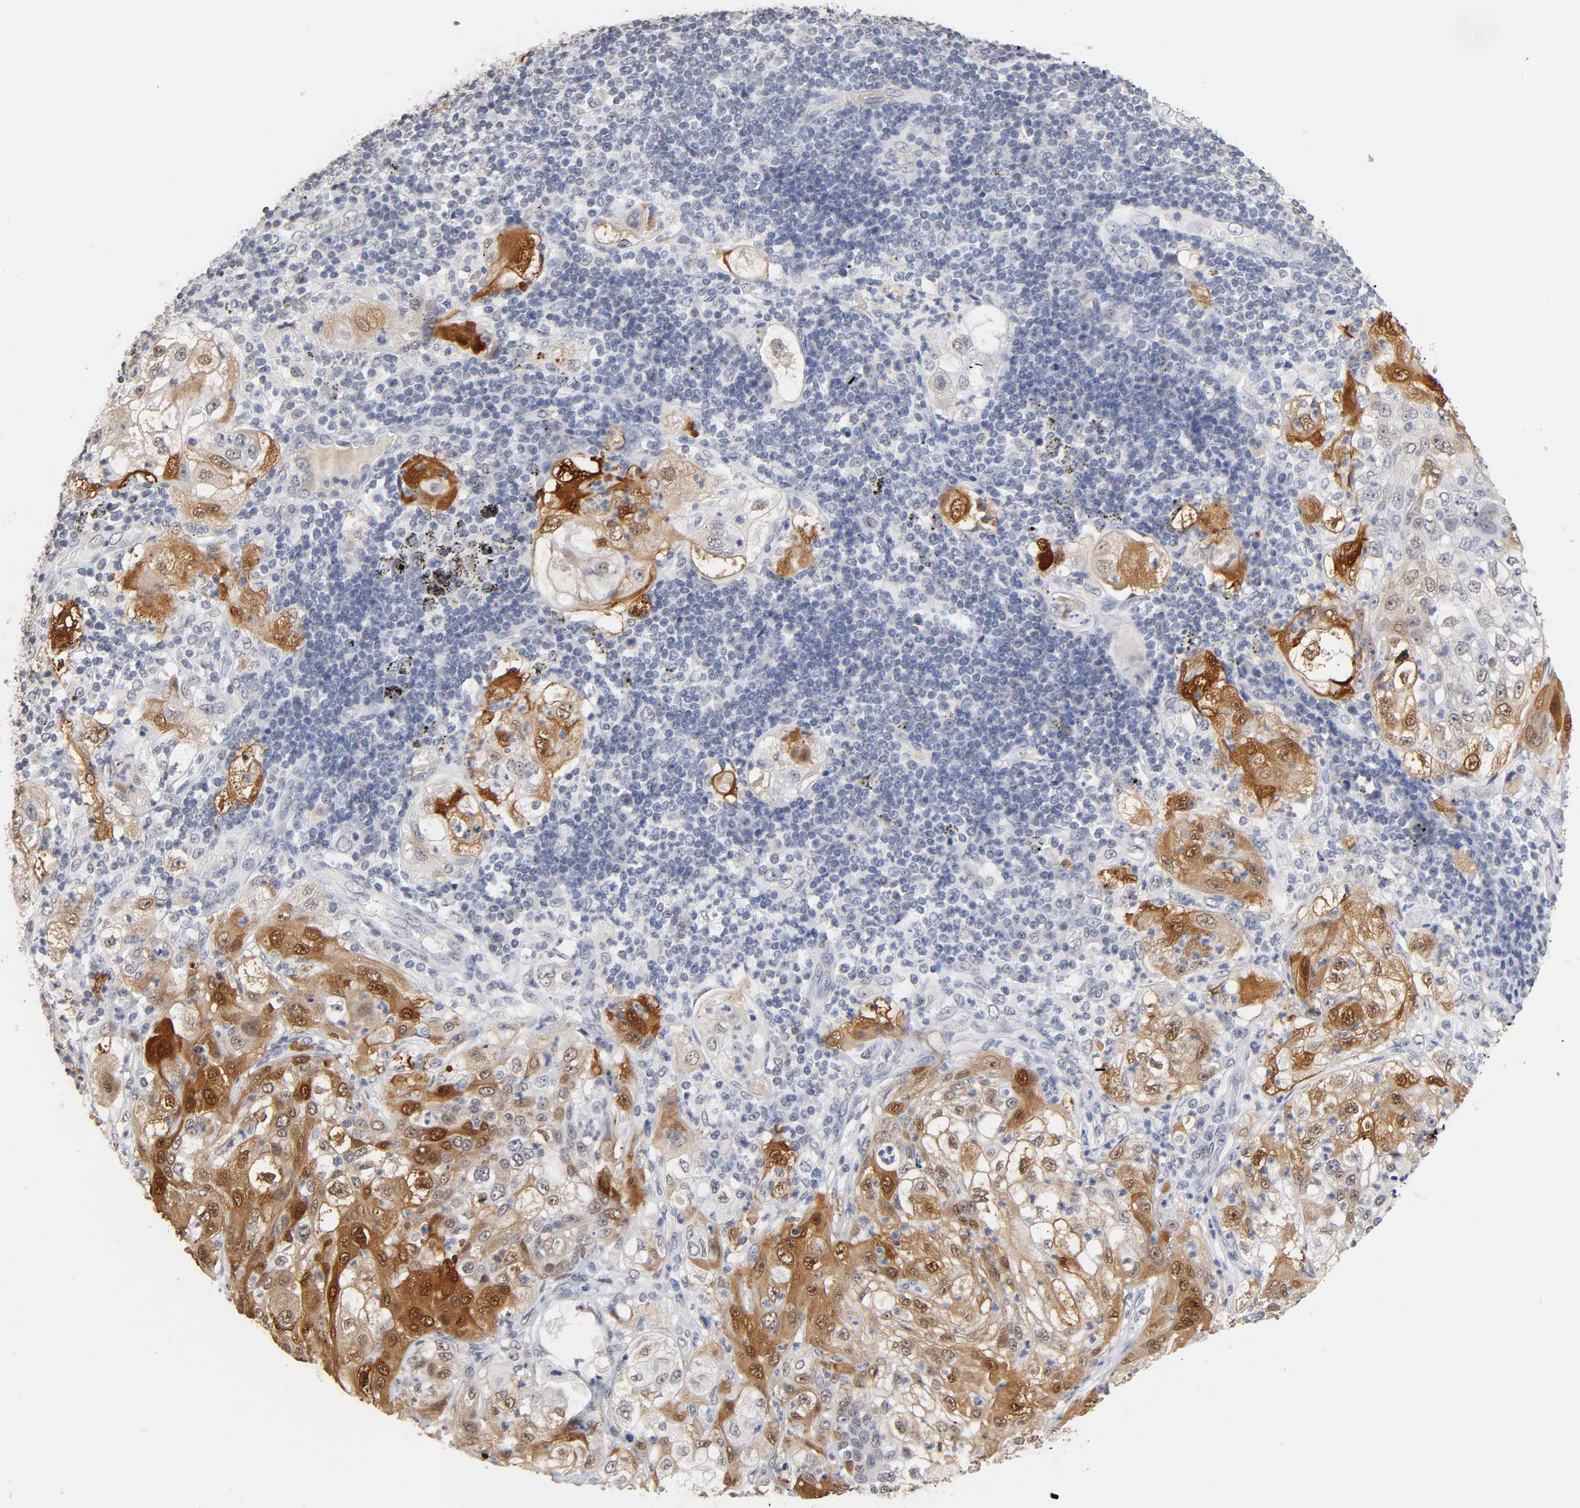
{"staining": {"intensity": "moderate", "quantity": ">75%", "location": "cytoplasmic/membranous,nuclear"}, "tissue": "lung cancer", "cell_type": "Tumor cells", "image_type": "cancer", "snomed": [{"axis": "morphology", "description": "Inflammation, NOS"}, {"axis": "morphology", "description": "Squamous cell carcinoma, NOS"}, {"axis": "topography", "description": "Lymph node"}, {"axis": "topography", "description": "Soft tissue"}, {"axis": "topography", "description": "Lung"}], "caption": "A high-resolution micrograph shows IHC staining of squamous cell carcinoma (lung), which shows moderate cytoplasmic/membranous and nuclear expression in approximately >75% of tumor cells.", "gene": "CRABP2", "patient": {"sex": "male", "age": 66}}